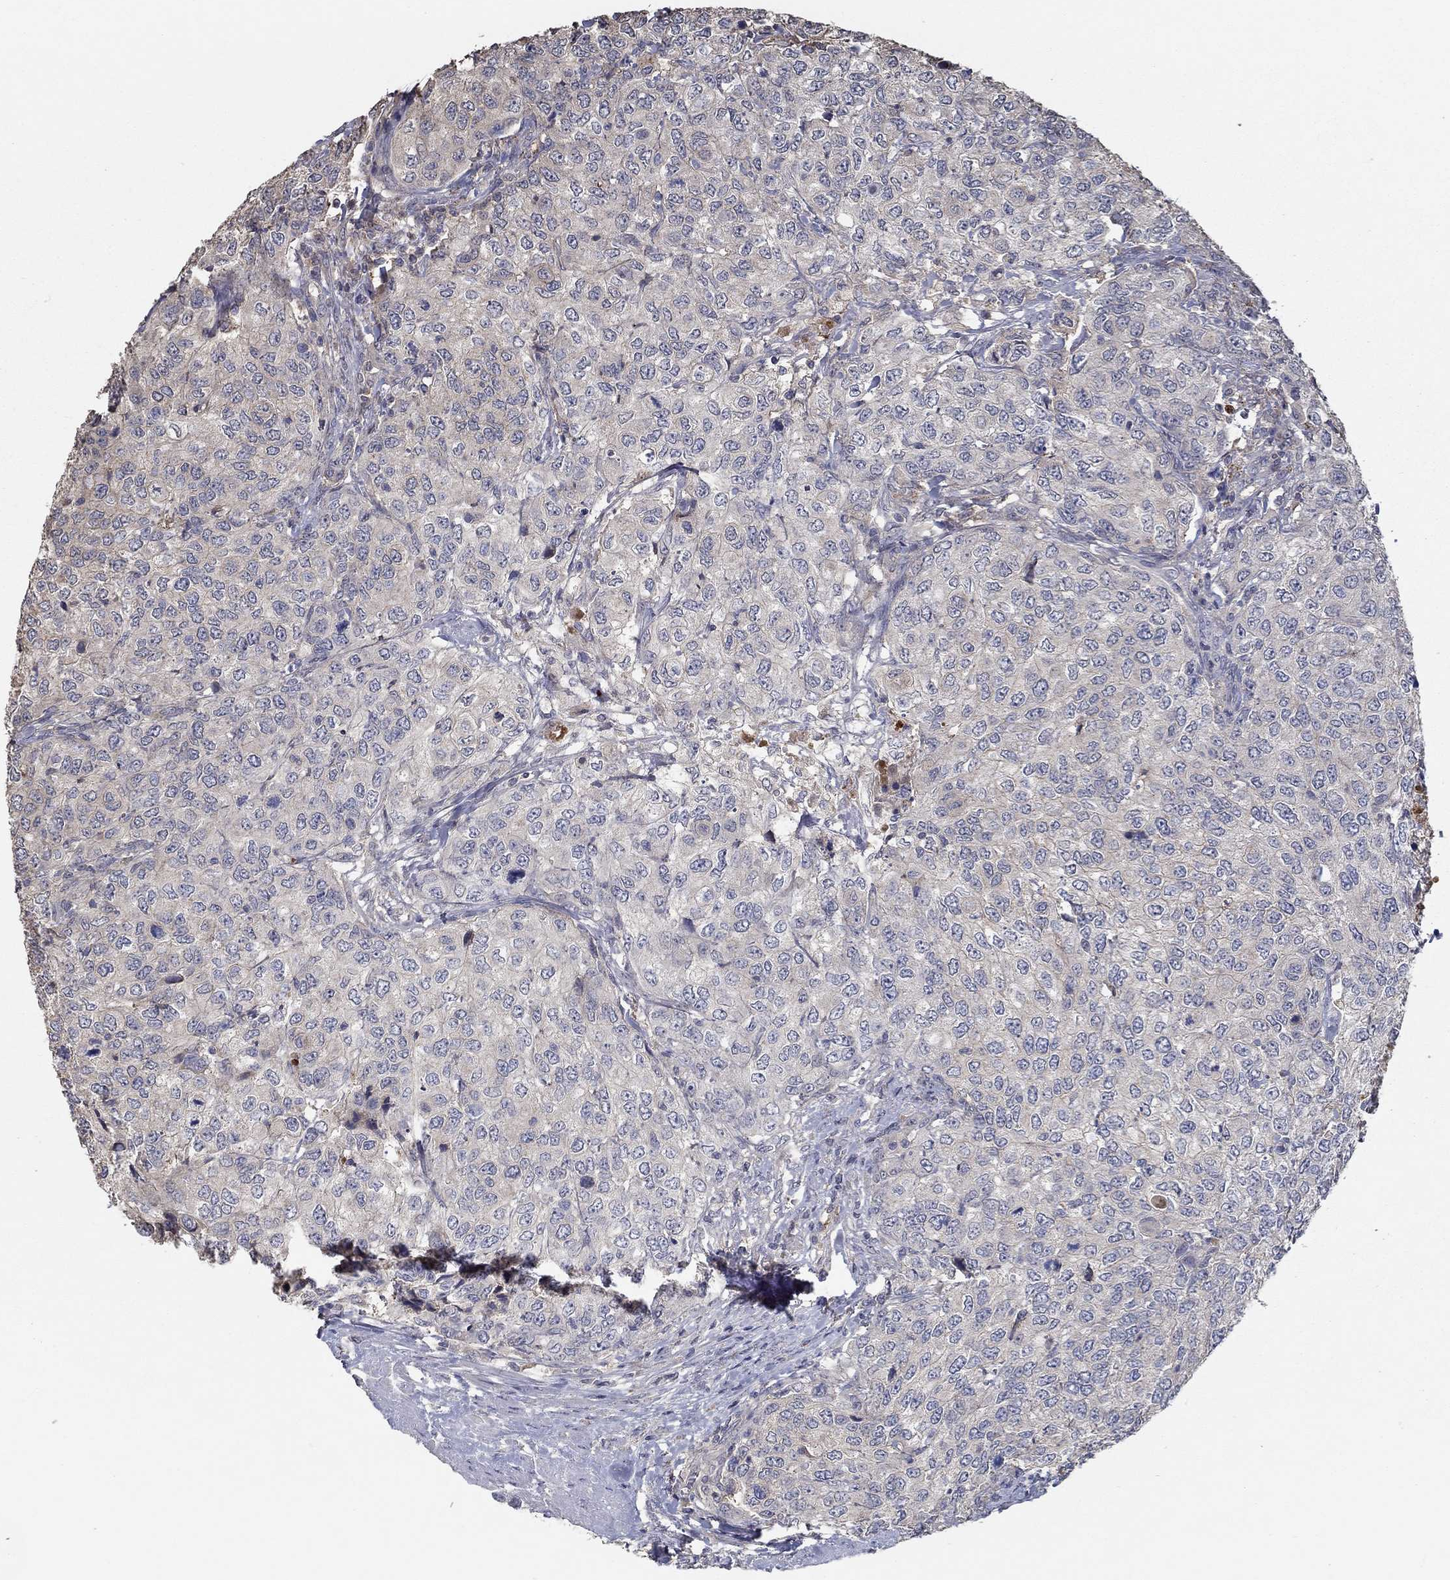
{"staining": {"intensity": "negative", "quantity": "none", "location": "none"}, "tissue": "urothelial cancer", "cell_type": "Tumor cells", "image_type": "cancer", "snomed": [{"axis": "morphology", "description": "Urothelial carcinoma, High grade"}, {"axis": "topography", "description": "Urinary bladder"}], "caption": "The immunohistochemistry photomicrograph has no significant positivity in tumor cells of urothelial carcinoma (high-grade) tissue. (DAB (3,3'-diaminobenzidine) immunohistochemistry visualized using brightfield microscopy, high magnification).", "gene": "IL10", "patient": {"sex": "female", "age": 78}}